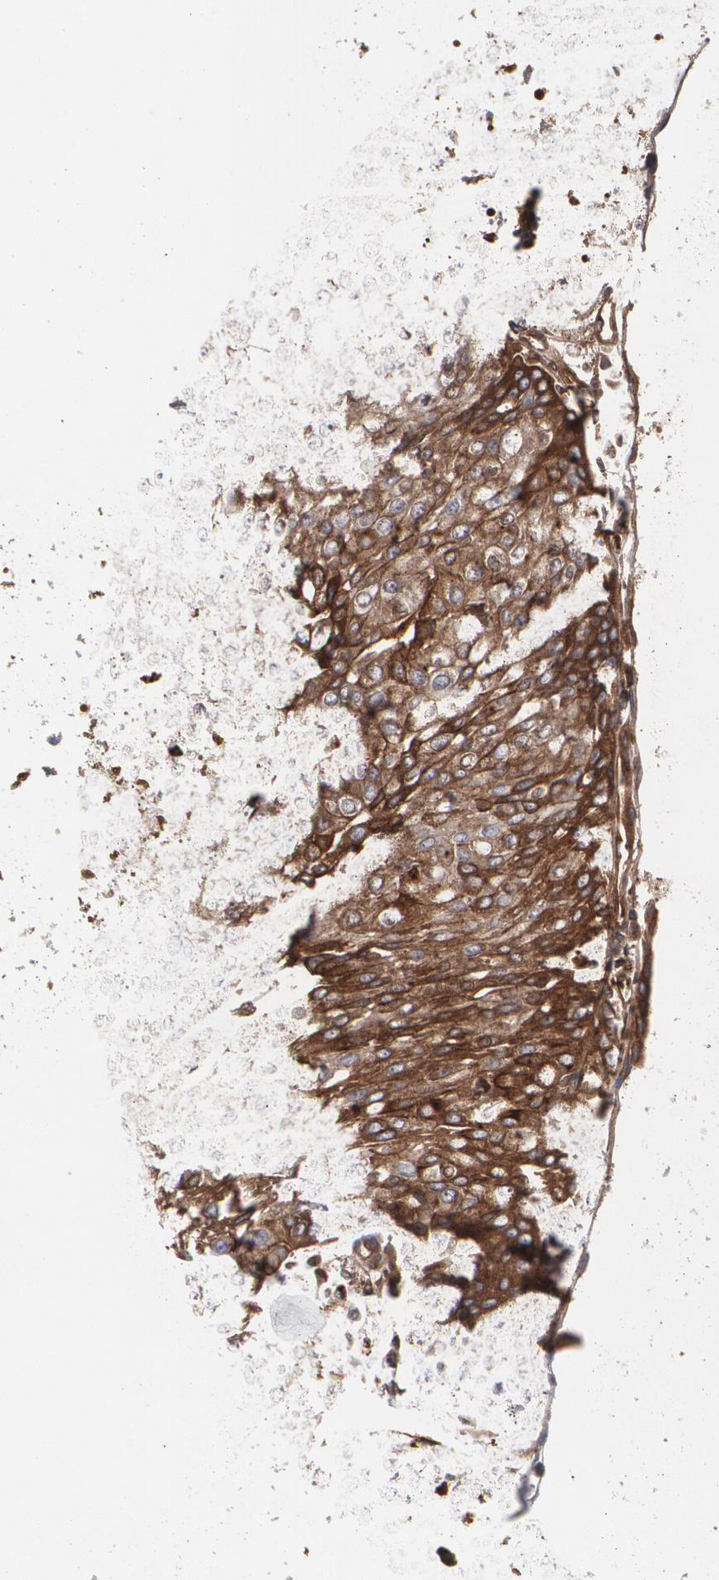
{"staining": {"intensity": "moderate", "quantity": ">75%", "location": "cytoplasmic/membranous"}, "tissue": "urothelial cancer", "cell_type": "Tumor cells", "image_type": "cancer", "snomed": [{"axis": "morphology", "description": "Urothelial carcinoma, High grade"}, {"axis": "topography", "description": "Urinary bladder"}], "caption": "Protein expression analysis of urothelial carcinoma (high-grade) reveals moderate cytoplasmic/membranous expression in about >75% of tumor cells.", "gene": "LRG1", "patient": {"sex": "female", "age": 85}}